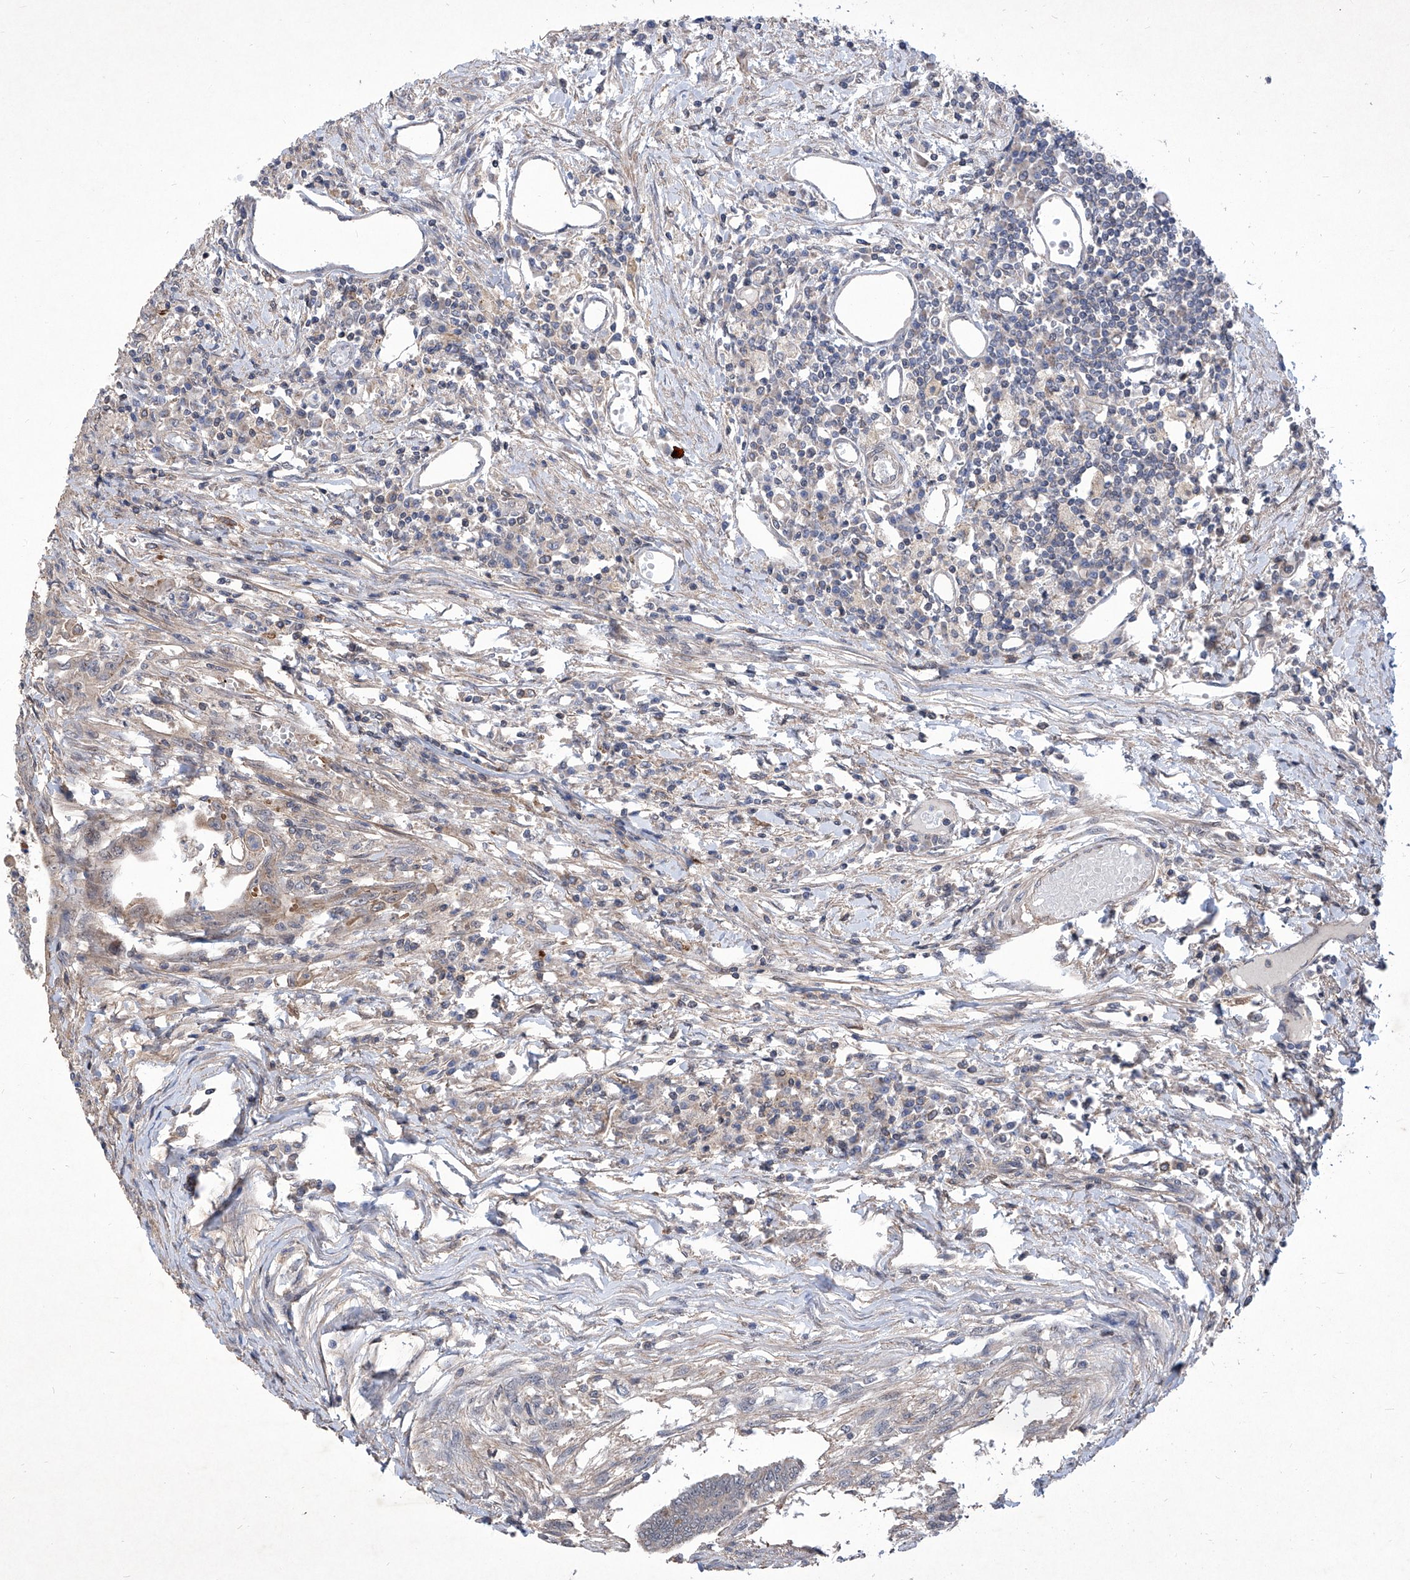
{"staining": {"intensity": "weak", "quantity": "25%-75%", "location": "cytoplasmic/membranous"}, "tissue": "colorectal cancer", "cell_type": "Tumor cells", "image_type": "cancer", "snomed": [{"axis": "morphology", "description": "Adenoma, NOS"}, {"axis": "morphology", "description": "Adenocarcinoma, NOS"}, {"axis": "topography", "description": "Colon"}], "caption": "Weak cytoplasmic/membranous protein staining is seen in approximately 25%-75% of tumor cells in colorectal cancer.", "gene": "KIFC2", "patient": {"sex": "male", "age": 79}}